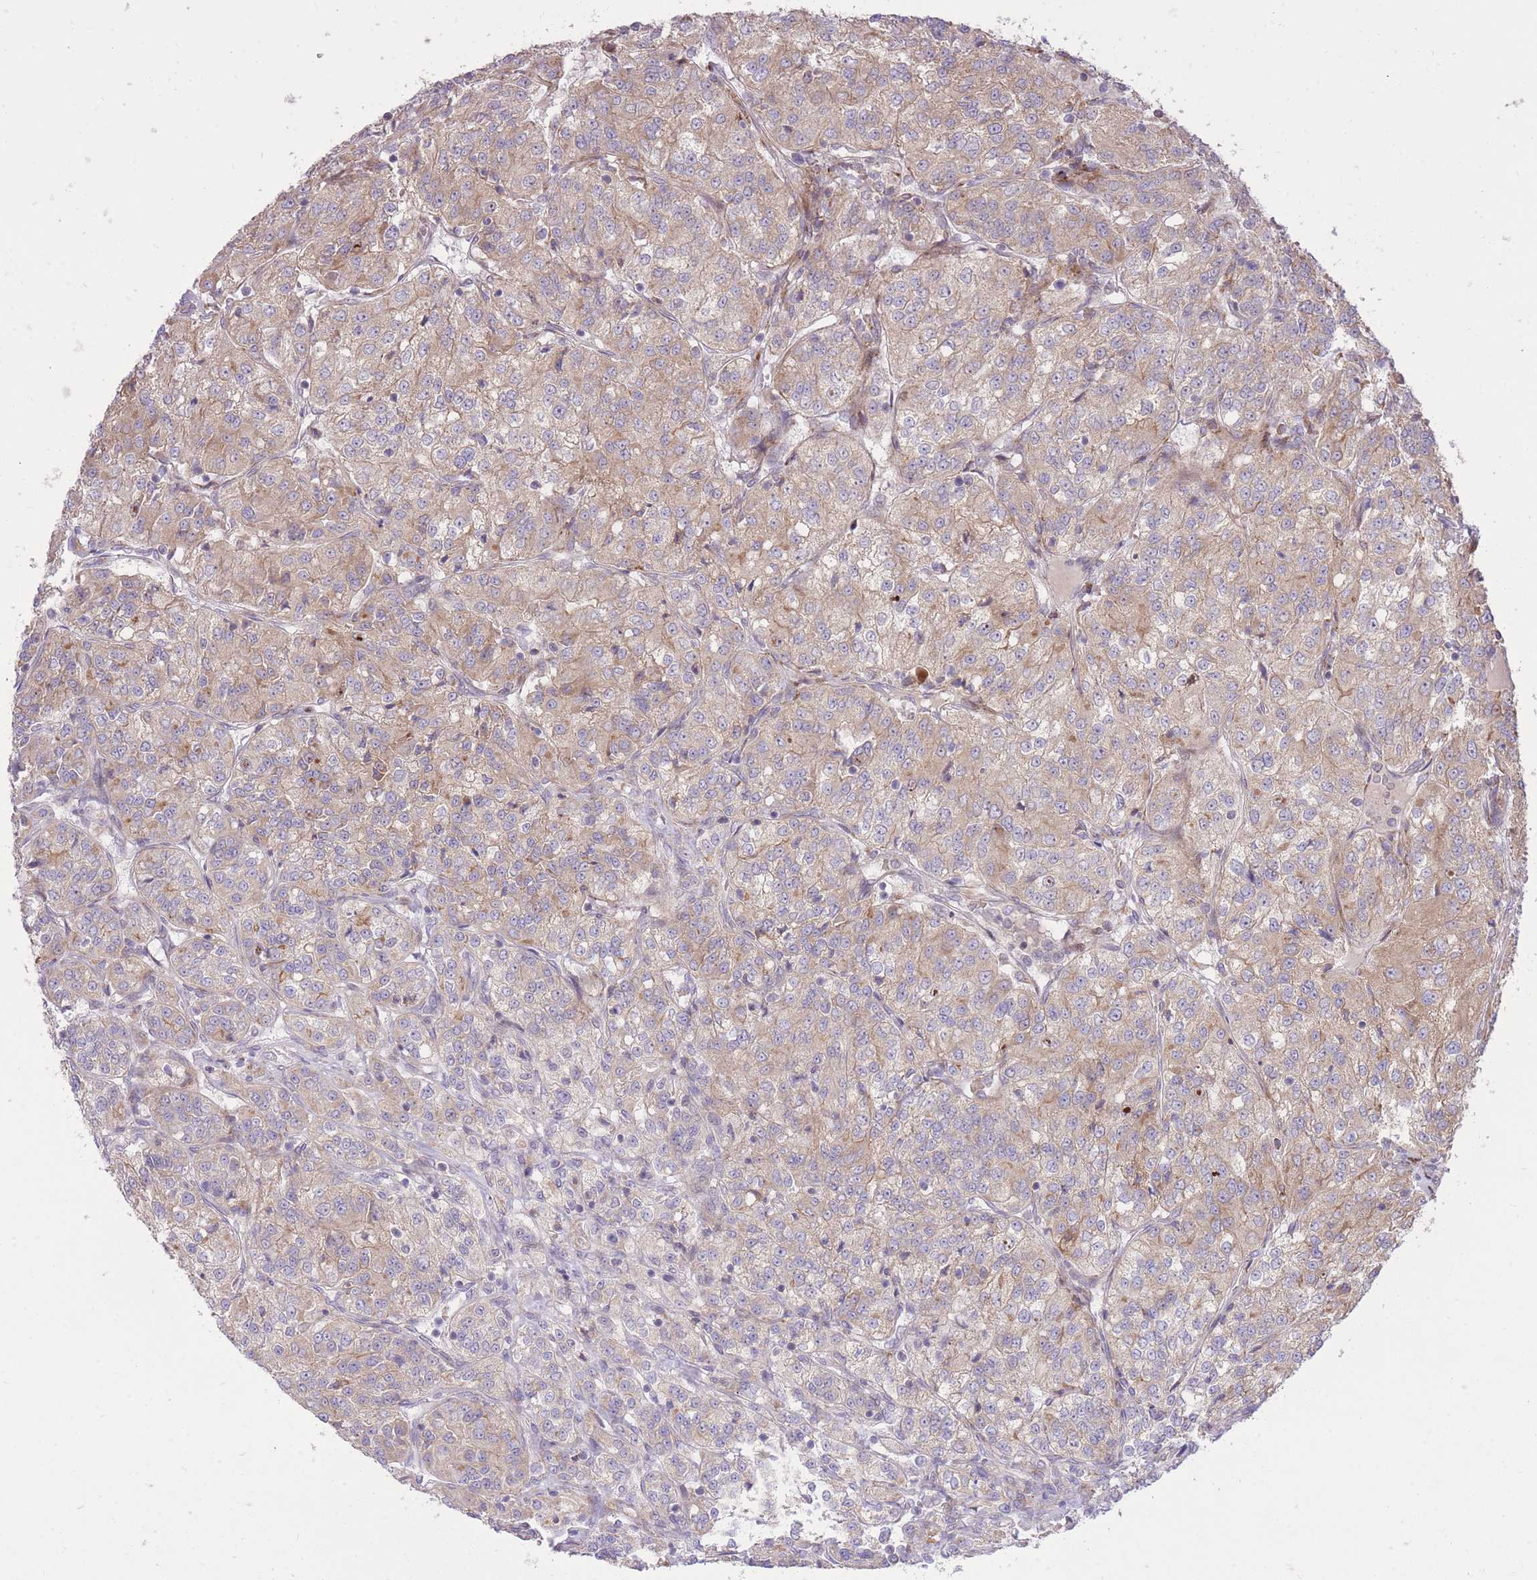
{"staining": {"intensity": "moderate", "quantity": "25%-75%", "location": "cytoplasmic/membranous"}, "tissue": "renal cancer", "cell_type": "Tumor cells", "image_type": "cancer", "snomed": [{"axis": "morphology", "description": "Adenocarcinoma, NOS"}, {"axis": "topography", "description": "Kidney"}], "caption": "Renal cancer was stained to show a protein in brown. There is medium levels of moderate cytoplasmic/membranous staining in about 25%-75% of tumor cells.", "gene": "SLC4A4", "patient": {"sex": "female", "age": 63}}